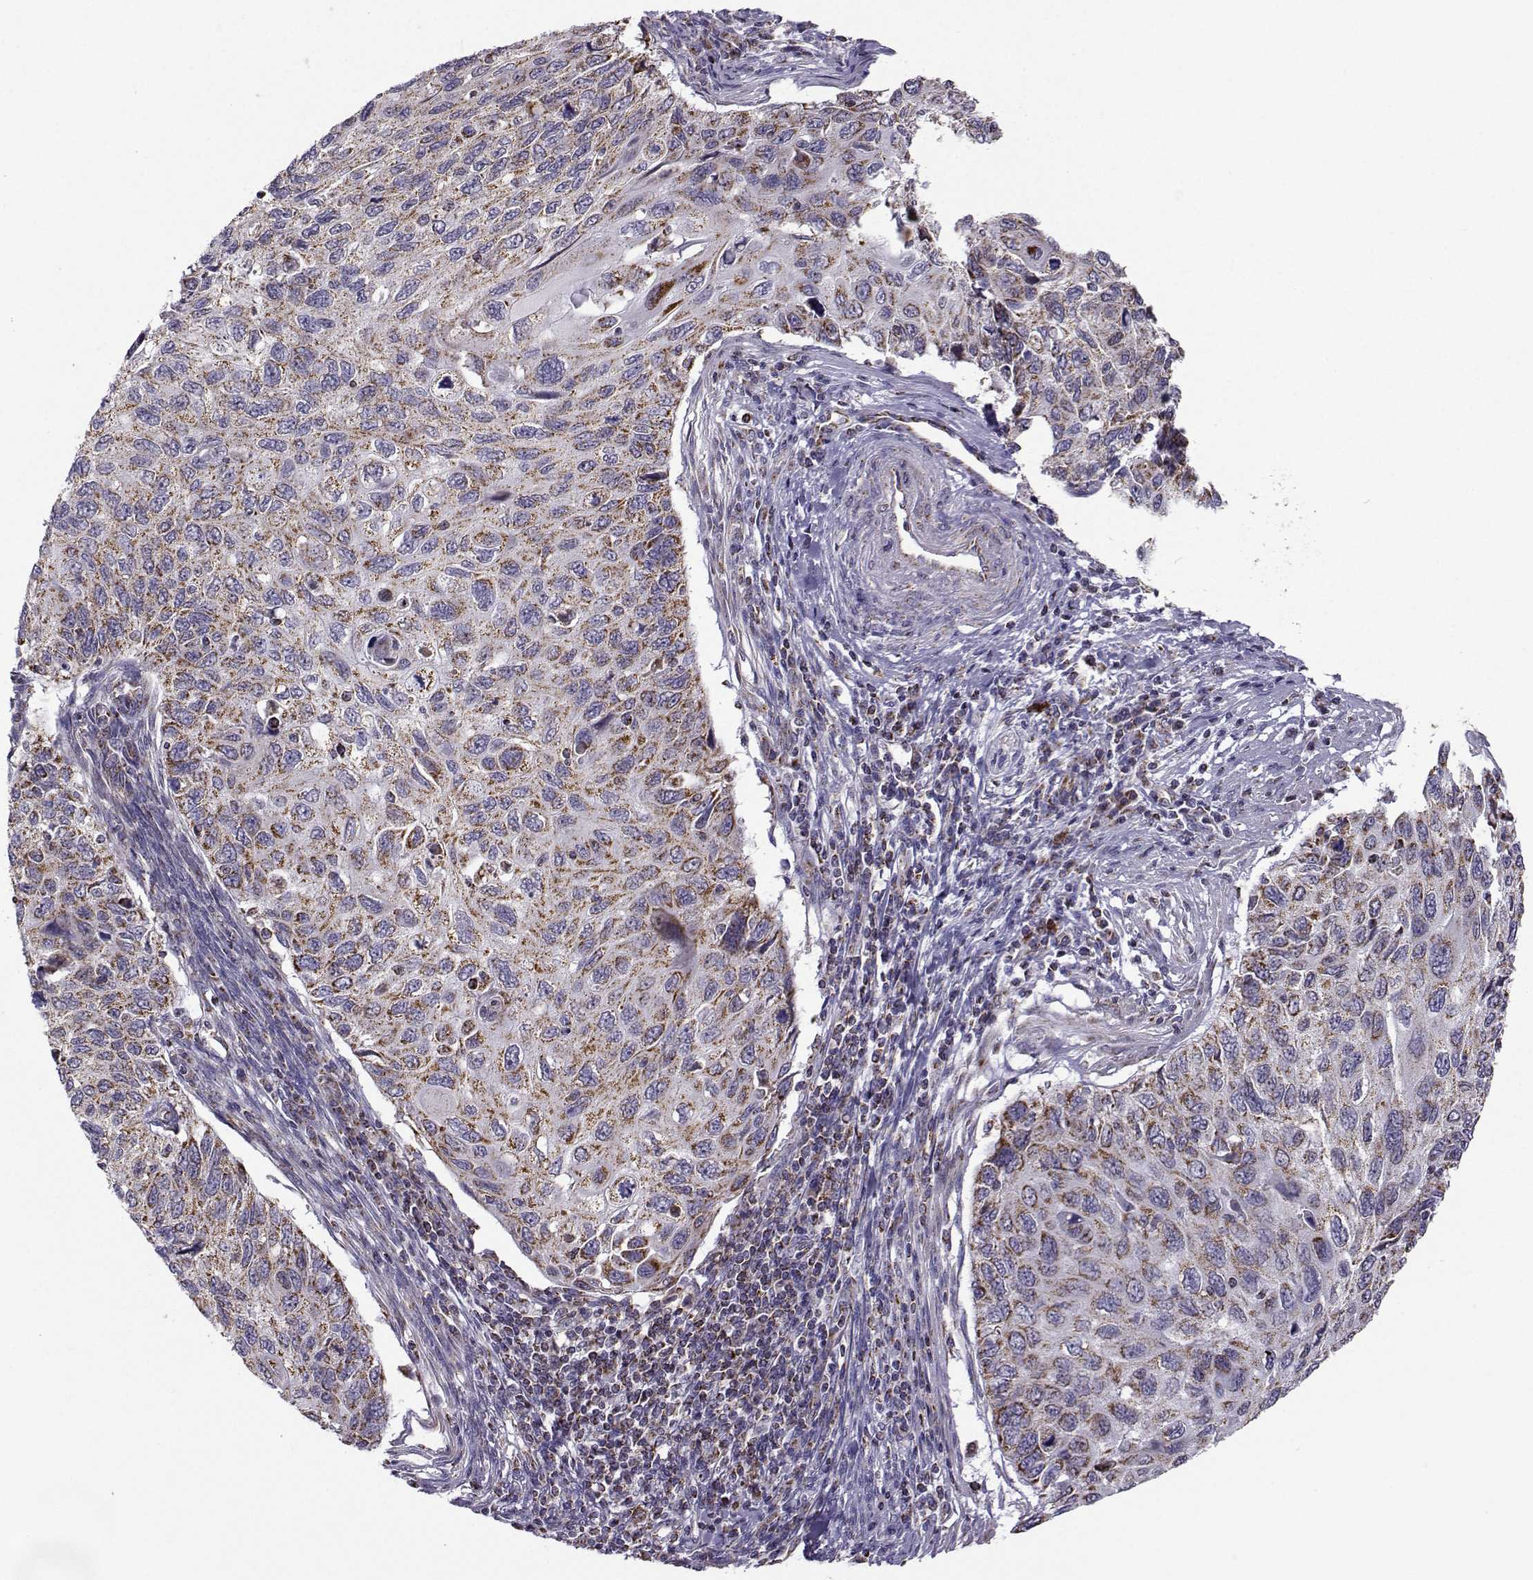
{"staining": {"intensity": "strong", "quantity": "25%-75%", "location": "cytoplasmic/membranous"}, "tissue": "cervical cancer", "cell_type": "Tumor cells", "image_type": "cancer", "snomed": [{"axis": "morphology", "description": "Squamous cell carcinoma, NOS"}, {"axis": "topography", "description": "Cervix"}], "caption": "Cervical cancer (squamous cell carcinoma) tissue demonstrates strong cytoplasmic/membranous staining in about 25%-75% of tumor cells", "gene": "NECAB3", "patient": {"sex": "female", "age": 70}}